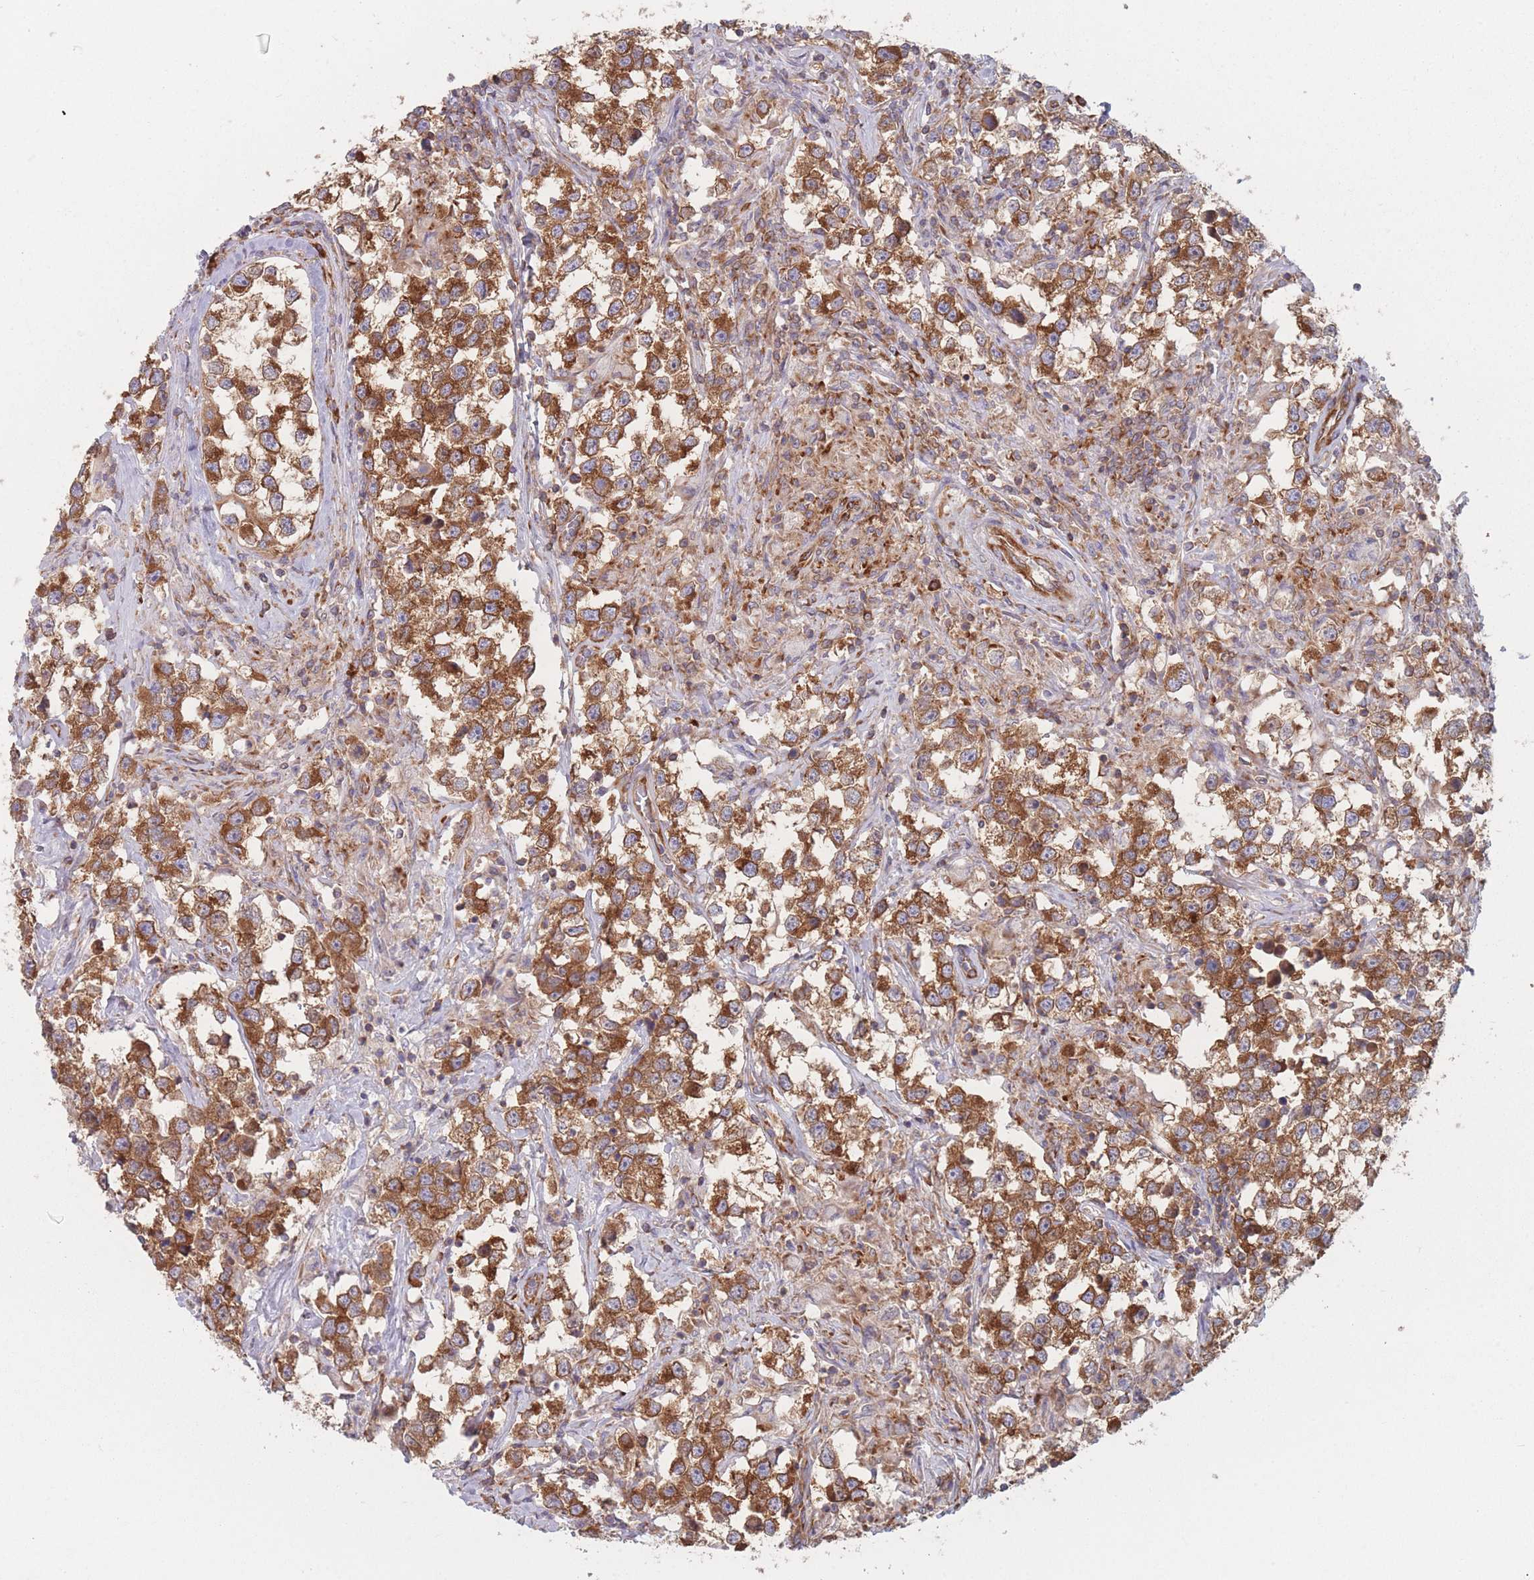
{"staining": {"intensity": "moderate", "quantity": ">75%", "location": "cytoplasmic/membranous"}, "tissue": "testis cancer", "cell_type": "Tumor cells", "image_type": "cancer", "snomed": [{"axis": "morphology", "description": "Seminoma, NOS"}, {"axis": "topography", "description": "Testis"}], "caption": "Immunohistochemical staining of seminoma (testis) exhibits medium levels of moderate cytoplasmic/membranous expression in about >75% of tumor cells.", "gene": "EEF1B2", "patient": {"sex": "male", "age": 46}}